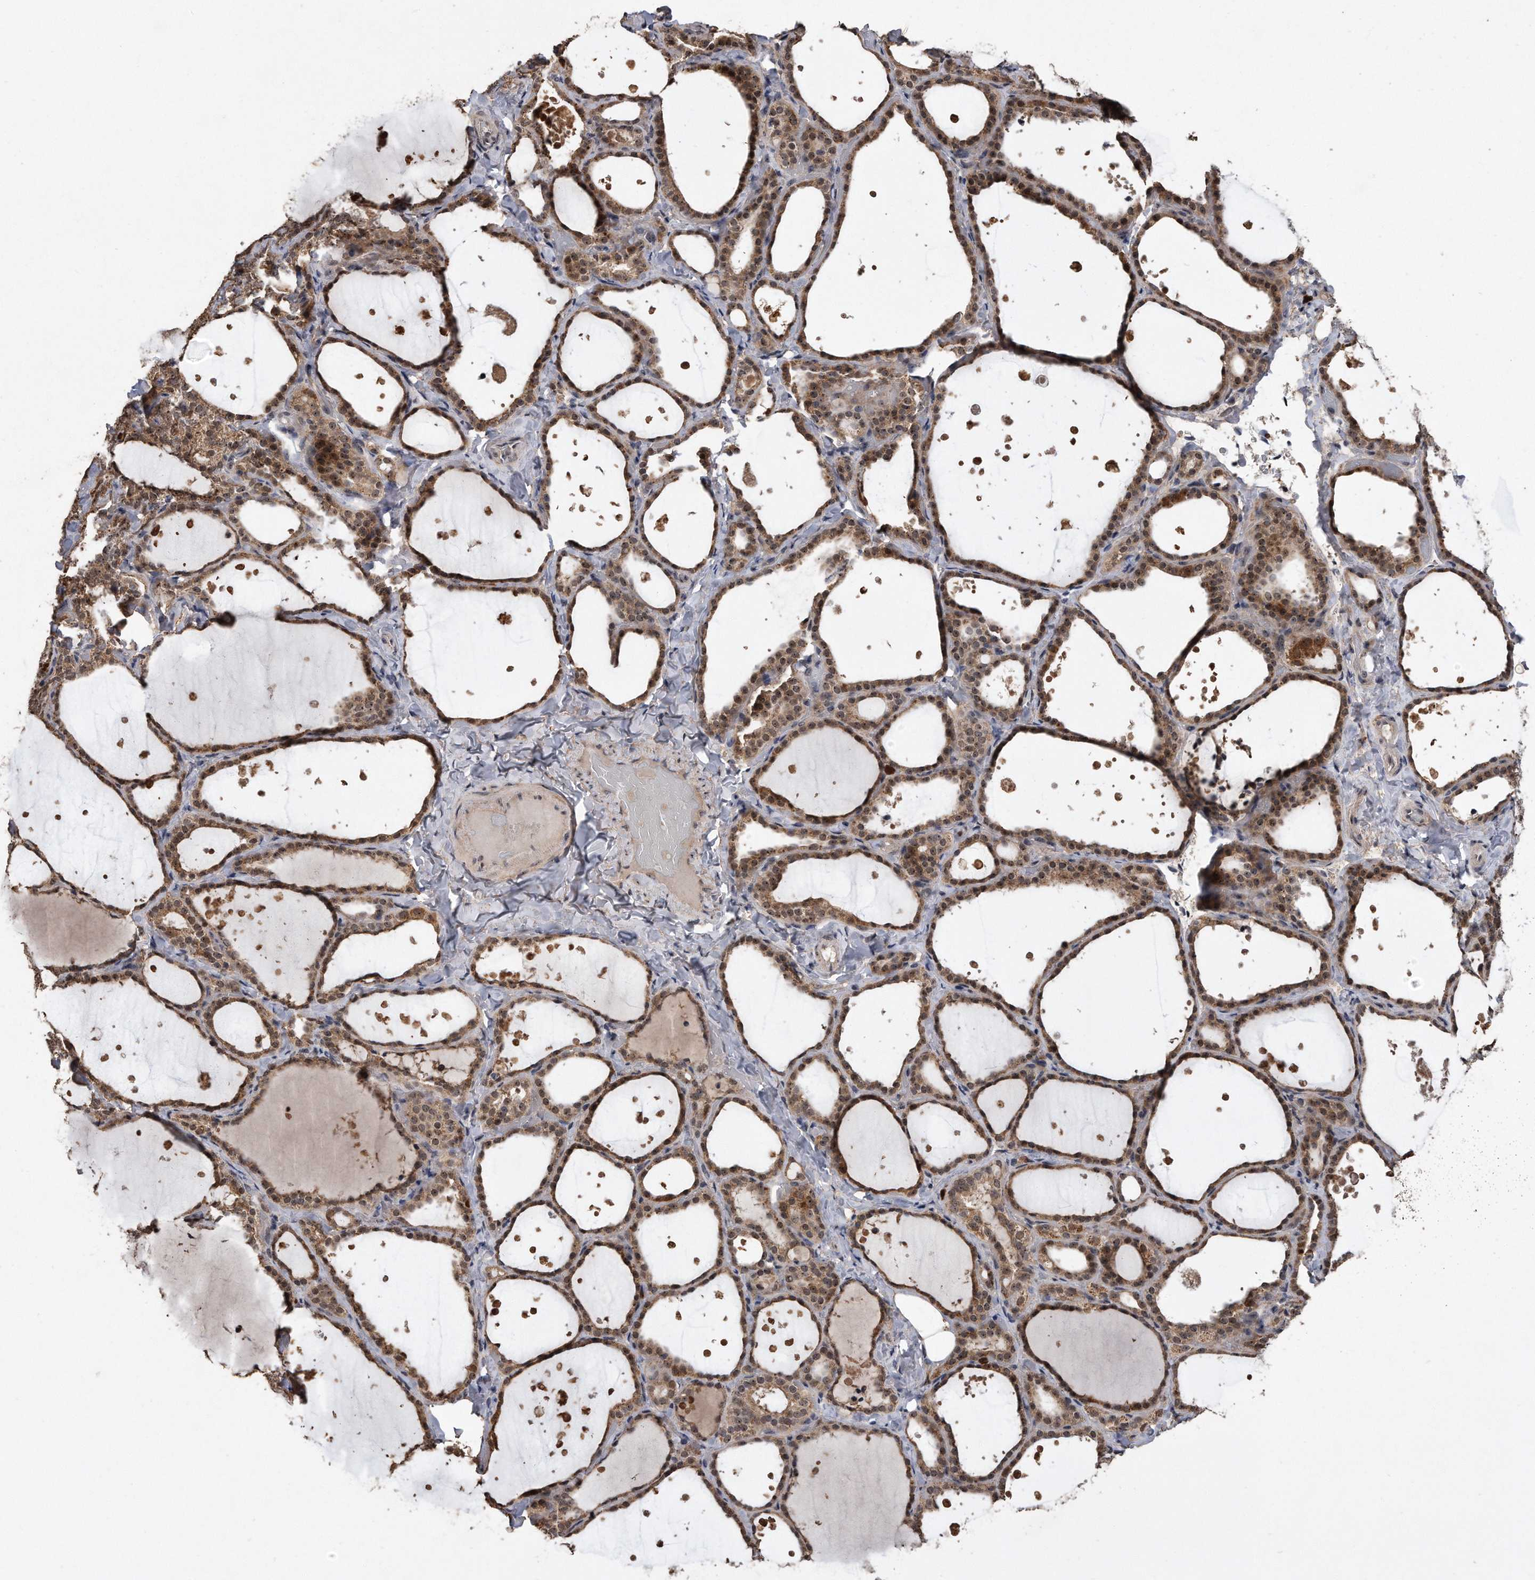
{"staining": {"intensity": "moderate", "quantity": ">75%", "location": "cytoplasmic/membranous,nuclear"}, "tissue": "thyroid gland", "cell_type": "Glandular cells", "image_type": "normal", "snomed": [{"axis": "morphology", "description": "Normal tissue, NOS"}, {"axis": "topography", "description": "Thyroid gland"}], "caption": "An immunohistochemistry (IHC) micrograph of benign tissue is shown. Protein staining in brown shows moderate cytoplasmic/membranous,nuclear positivity in thyroid gland within glandular cells.", "gene": "PELO", "patient": {"sex": "female", "age": 44}}